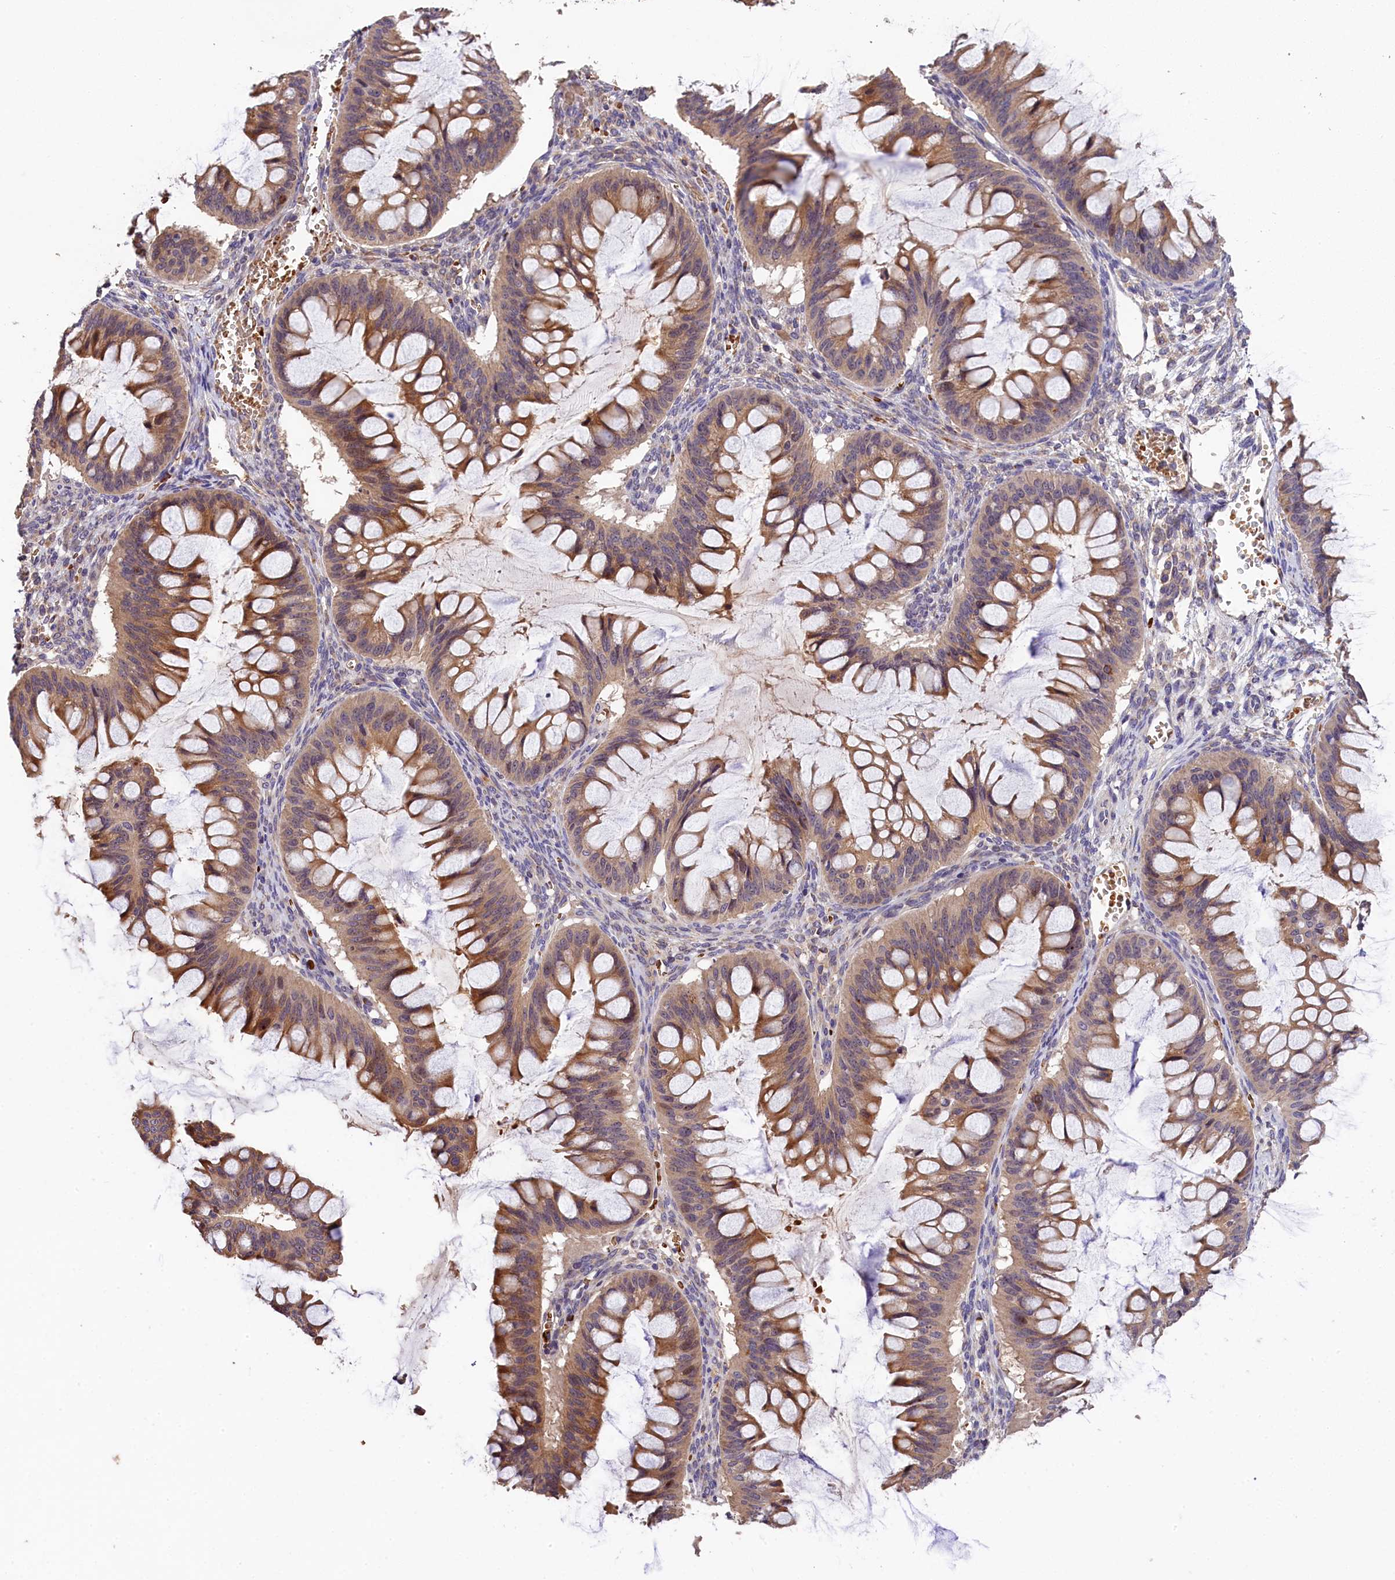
{"staining": {"intensity": "moderate", "quantity": "25%-75%", "location": "cytoplasmic/membranous"}, "tissue": "ovarian cancer", "cell_type": "Tumor cells", "image_type": "cancer", "snomed": [{"axis": "morphology", "description": "Cystadenocarcinoma, mucinous, NOS"}, {"axis": "topography", "description": "Ovary"}], "caption": "Moderate cytoplasmic/membranous positivity is seen in about 25%-75% of tumor cells in ovarian cancer.", "gene": "PHAF1", "patient": {"sex": "female", "age": 73}}